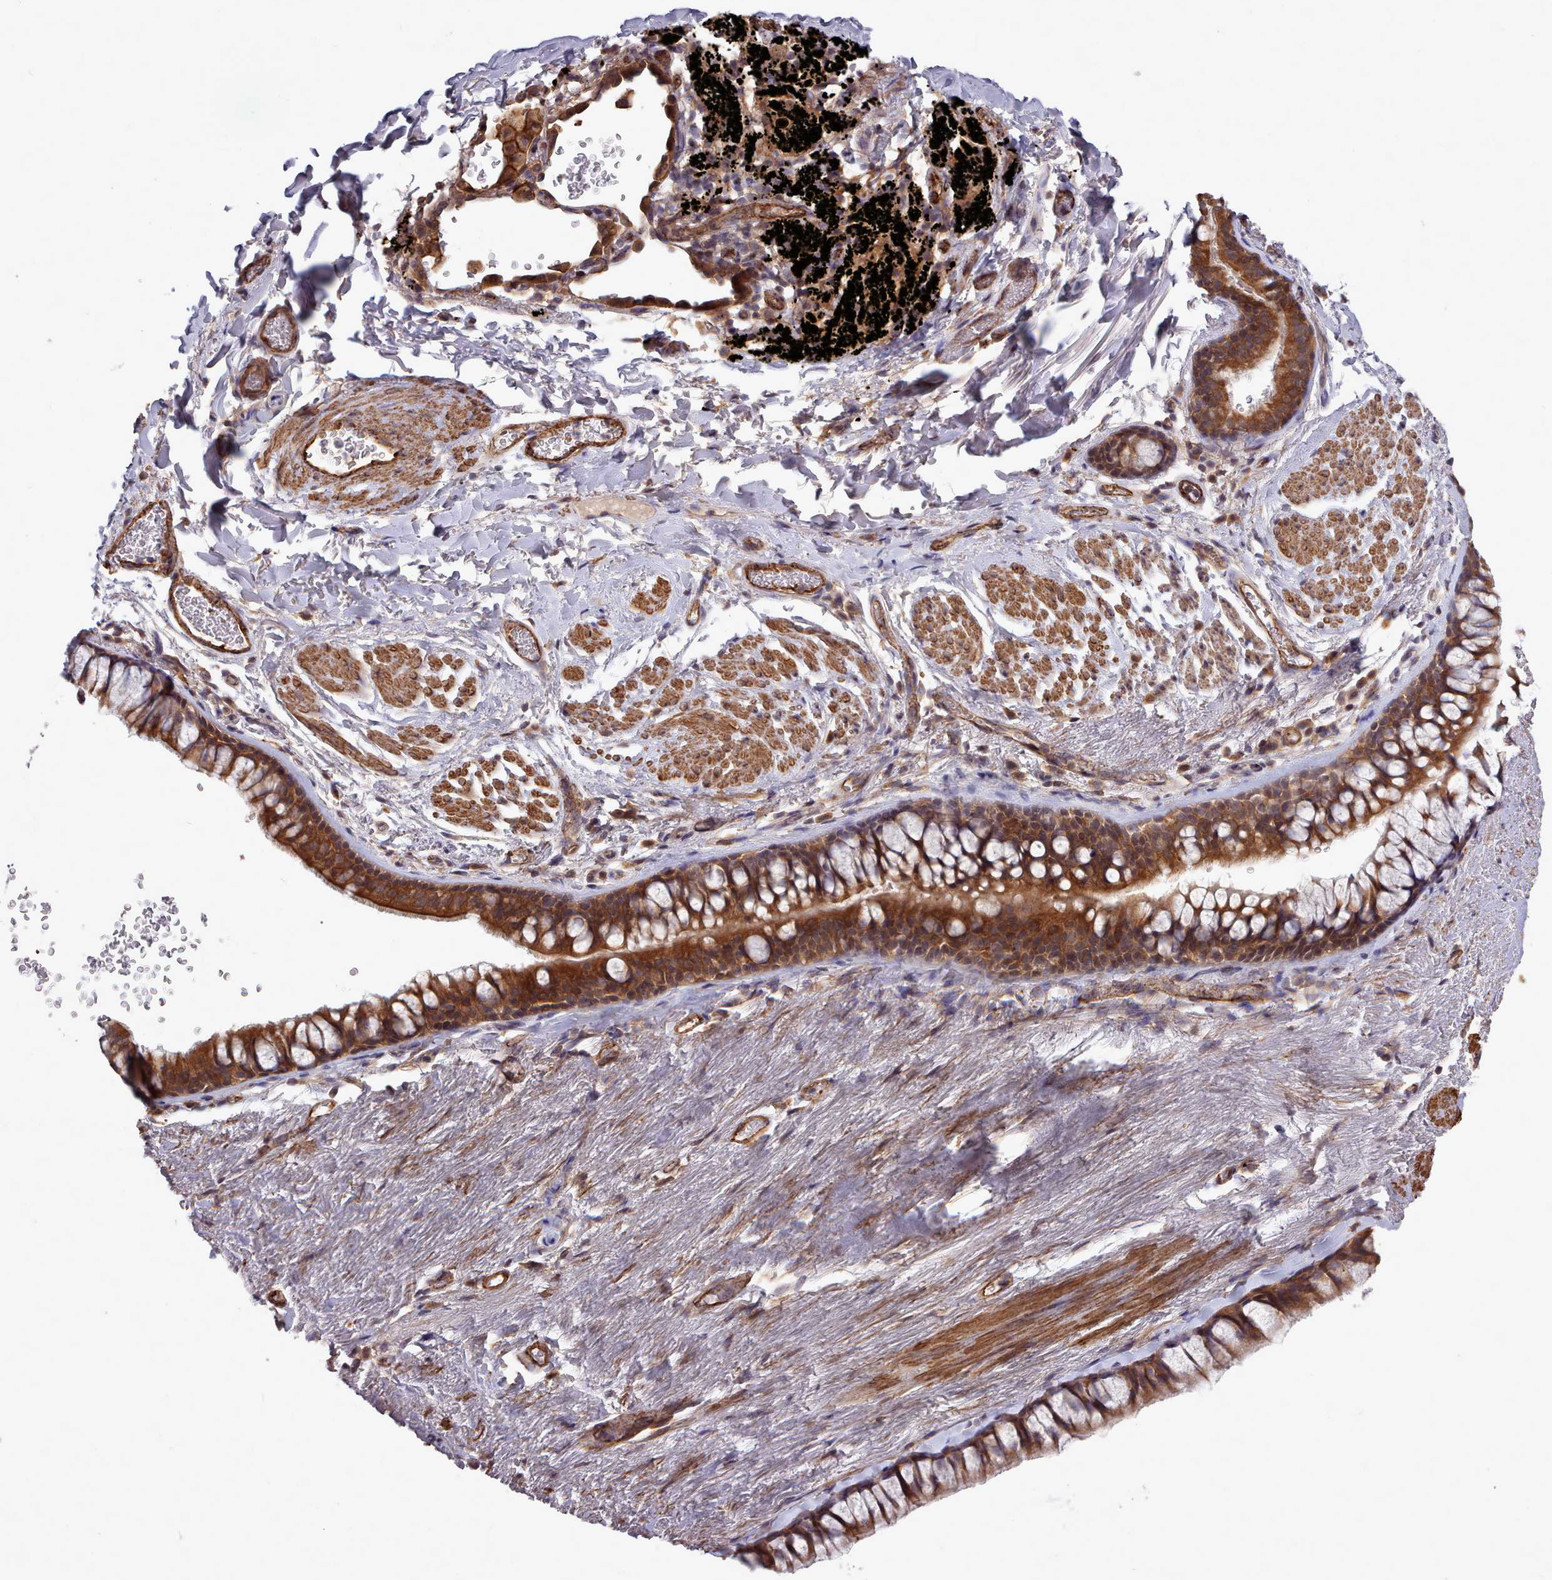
{"staining": {"intensity": "moderate", "quantity": ">75%", "location": "cytoplasmic/membranous"}, "tissue": "bronchus", "cell_type": "Respiratory epithelial cells", "image_type": "normal", "snomed": [{"axis": "morphology", "description": "Normal tissue, NOS"}, {"axis": "topography", "description": "Bronchus"}], "caption": "Unremarkable bronchus was stained to show a protein in brown. There is medium levels of moderate cytoplasmic/membranous expression in approximately >75% of respiratory epithelial cells. (DAB IHC with brightfield microscopy, high magnification).", "gene": "STUB1", "patient": {"sex": "male", "age": 65}}